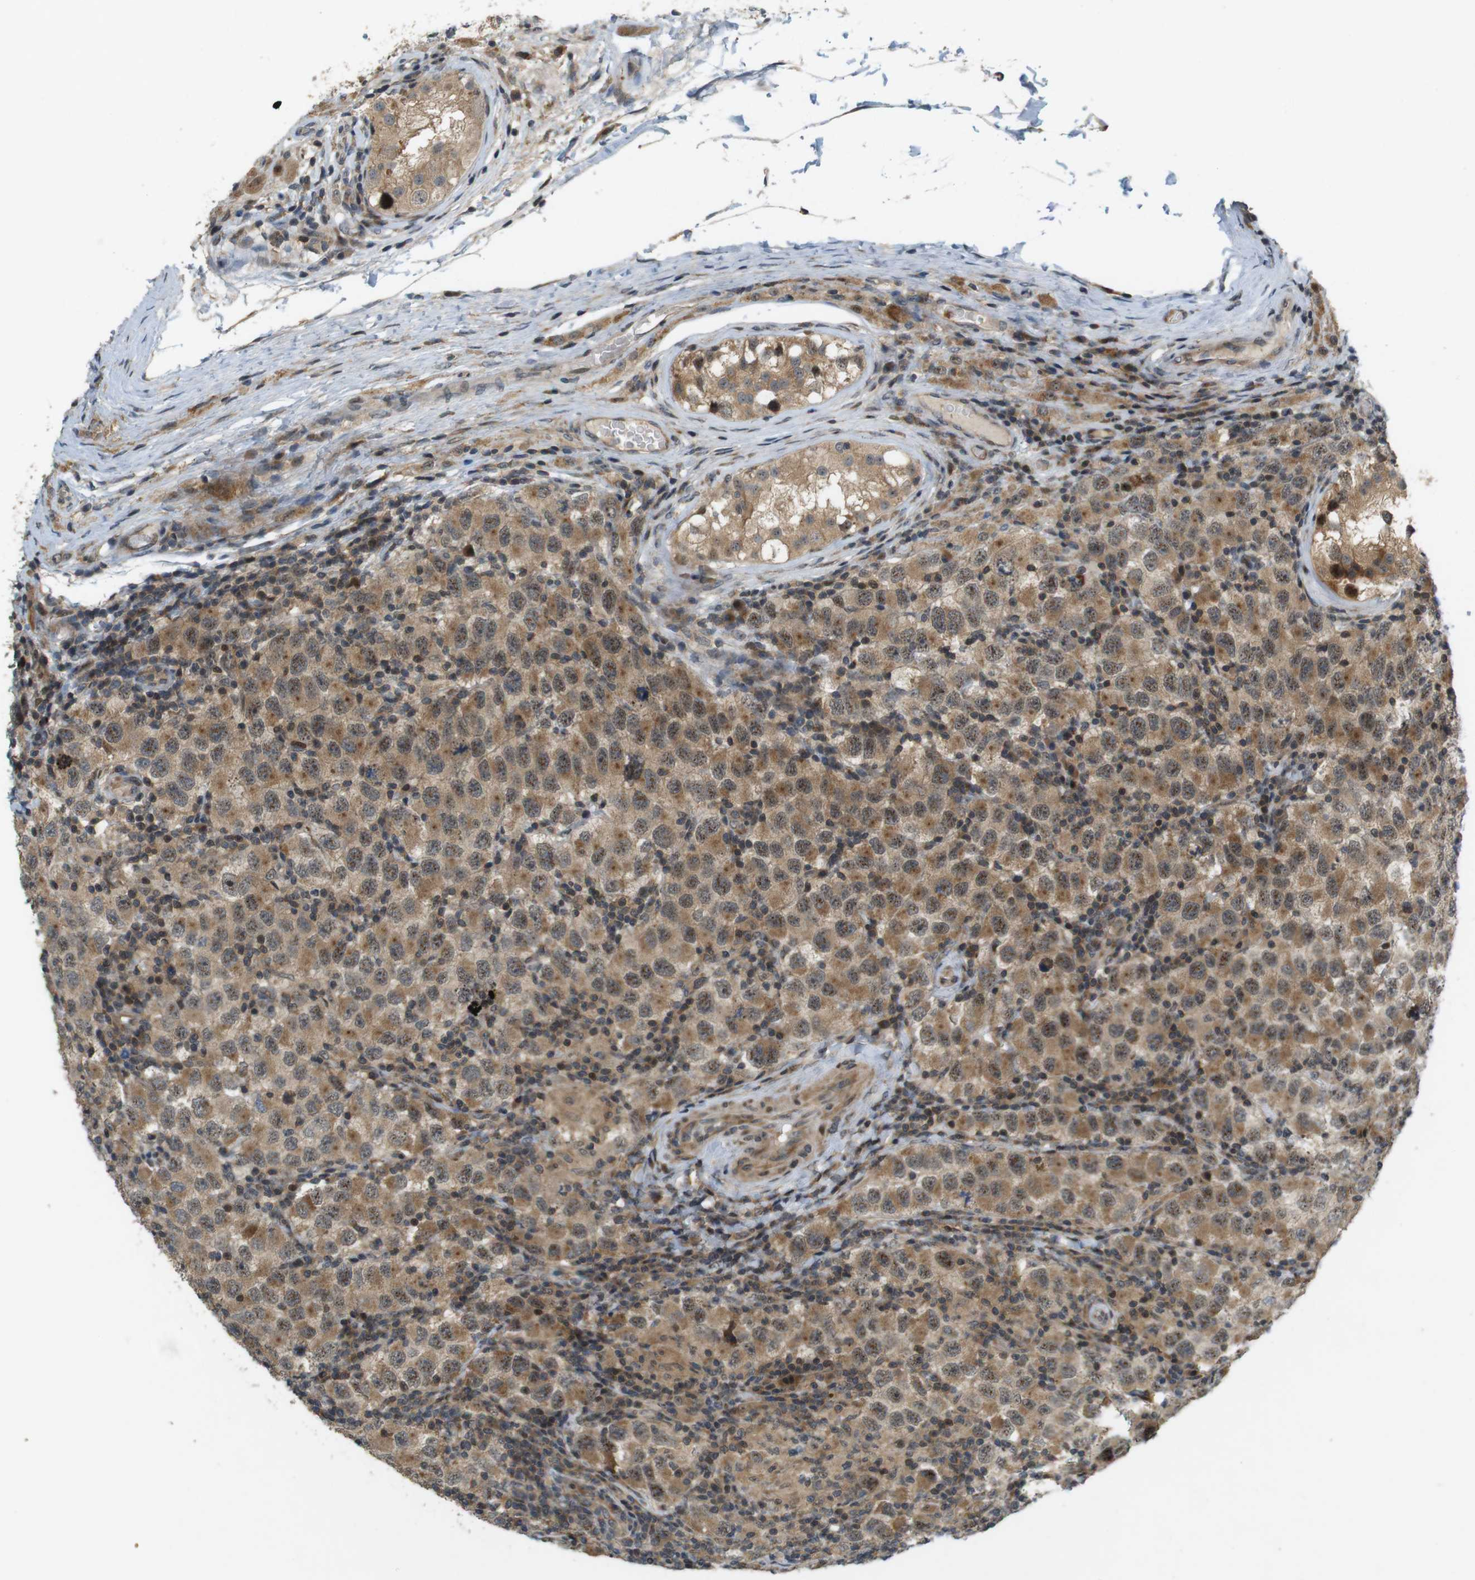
{"staining": {"intensity": "moderate", "quantity": ">75%", "location": "cytoplasmic/membranous,nuclear"}, "tissue": "testis cancer", "cell_type": "Tumor cells", "image_type": "cancer", "snomed": [{"axis": "morphology", "description": "Carcinoma, Embryonal, NOS"}, {"axis": "topography", "description": "Testis"}], "caption": "Immunohistochemical staining of testis cancer (embryonal carcinoma) displays moderate cytoplasmic/membranous and nuclear protein positivity in approximately >75% of tumor cells.", "gene": "TMX3", "patient": {"sex": "male", "age": 21}}